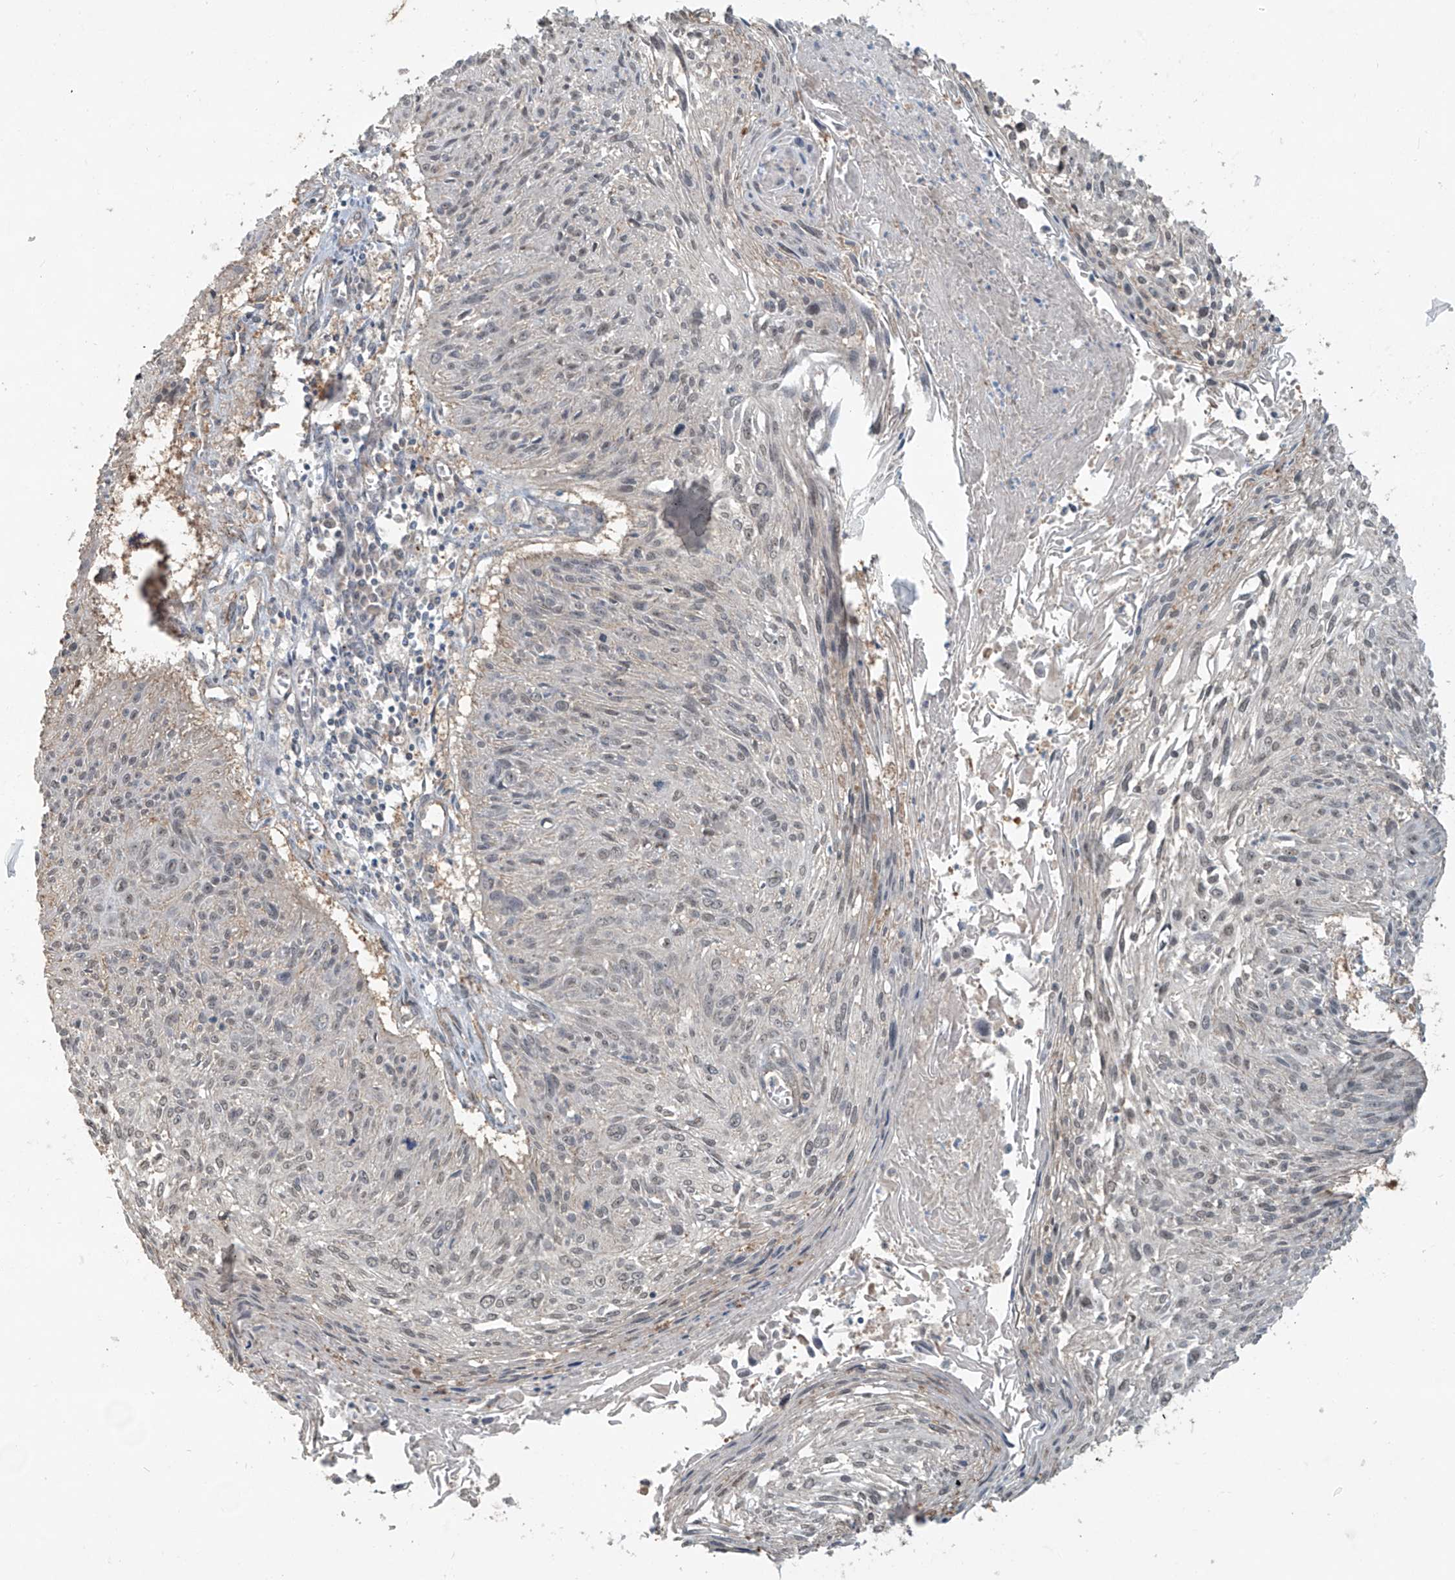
{"staining": {"intensity": "weak", "quantity": "<25%", "location": "nuclear"}, "tissue": "cervical cancer", "cell_type": "Tumor cells", "image_type": "cancer", "snomed": [{"axis": "morphology", "description": "Squamous cell carcinoma, NOS"}, {"axis": "topography", "description": "Cervix"}], "caption": "An IHC histopathology image of cervical squamous cell carcinoma is shown. There is no staining in tumor cells of cervical squamous cell carcinoma. The staining is performed using DAB (3,3'-diaminobenzidine) brown chromogen with nuclei counter-stained in using hematoxylin.", "gene": "ZNF16", "patient": {"sex": "female", "age": 51}}